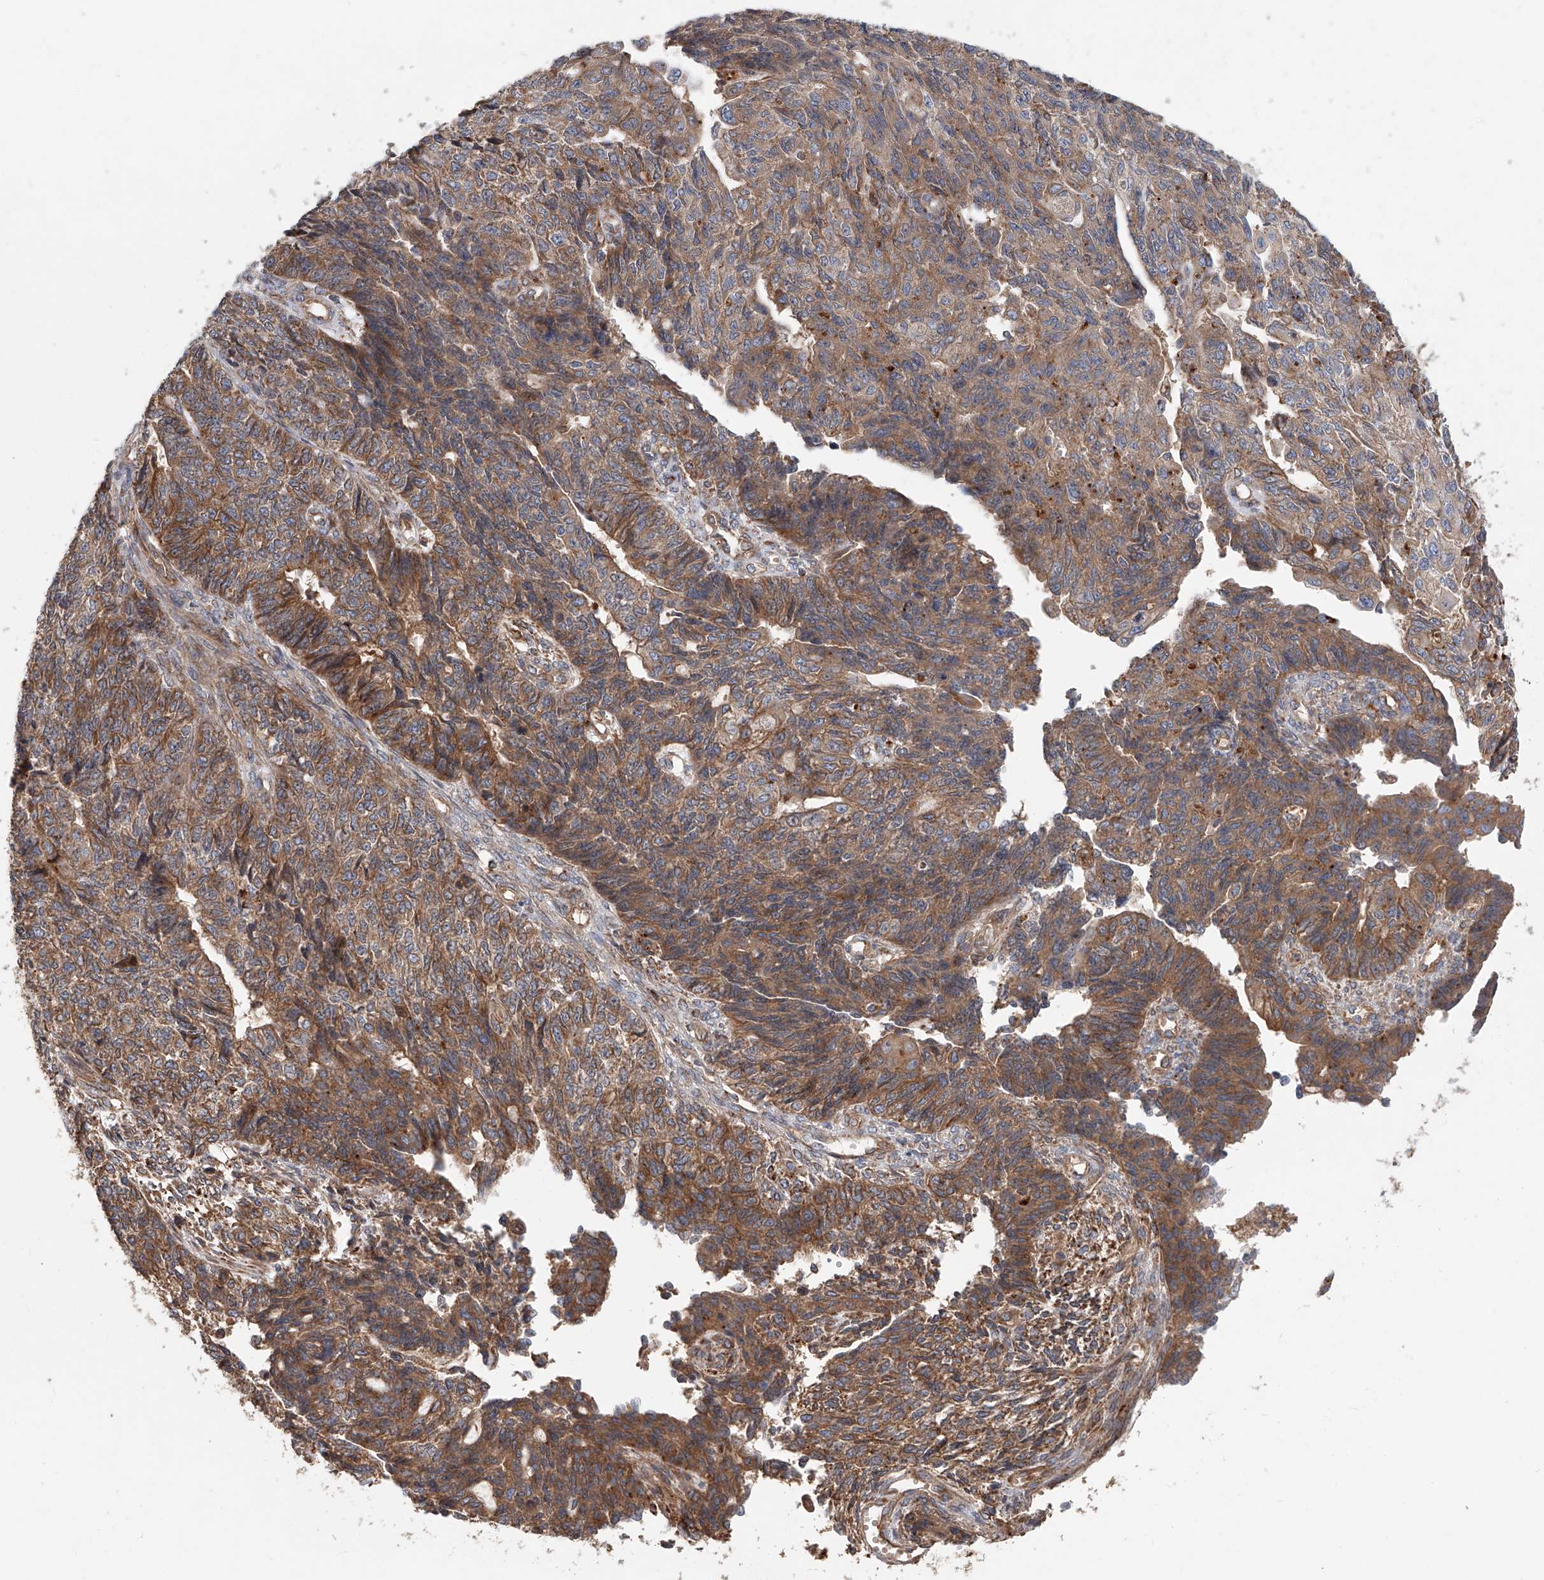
{"staining": {"intensity": "moderate", "quantity": ">75%", "location": "cytoplasmic/membranous"}, "tissue": "endometrial cancer", "cell_type": "Tumor cells", "image_type": "cancer", "snomed": [{"axis": "morphology", "description": "Adenocarcinoma, NOS"}, {"axis": "topography", "description": "Endometrium"}], "caption": "This photomicrograph demonstrates IHC staining of endometrial cancer (adenocarcinoma), with medium moderate cytoplasmic/membranous positivity in approximately >75% of tumor cells.", "gene": "HGSNAT", "patient": {"sex": "female", "age": 32}}